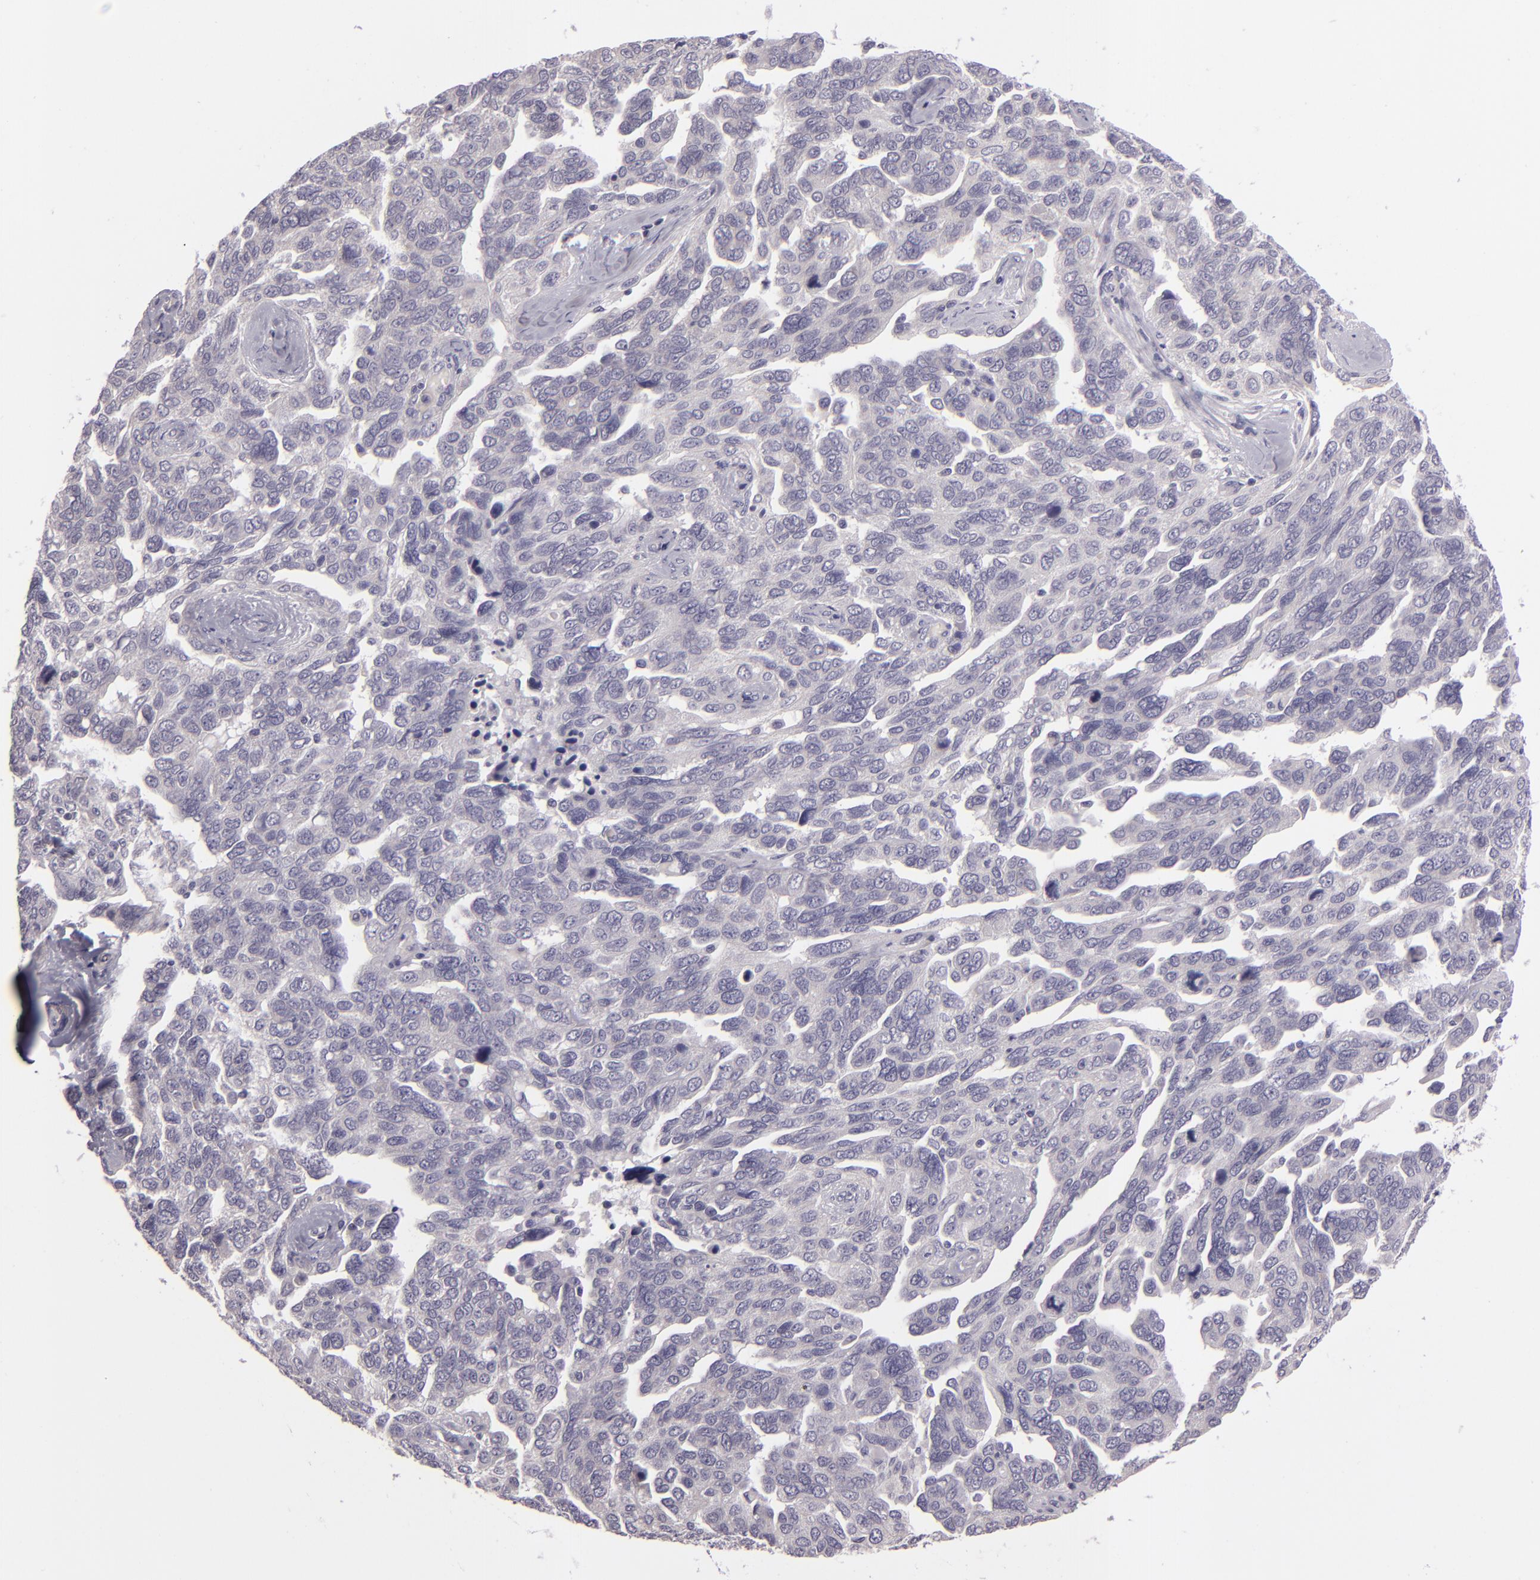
{"staining": {"intensity": "negative", "quantity": "none", "location": "none"}, "tissue": "ovarian cancer", "cell_type": "Tumor cells", "image_type": "cancer", "snomed": [{"axis": "morphology", "description": "Cystadenocarcinoma, serous, NOS"}, {"axis": "topography", "description": "Ovary"}], "caption": "High magnification brightfield microscopy of serous cystadenocarcinoma (ovarian) stained with DAB (brown) and counterstained with hematoxylin (blue): tumor cells show no significant positivity.", "gene": "EGFL6", "patient": {"sex": "female", "age": 64}}